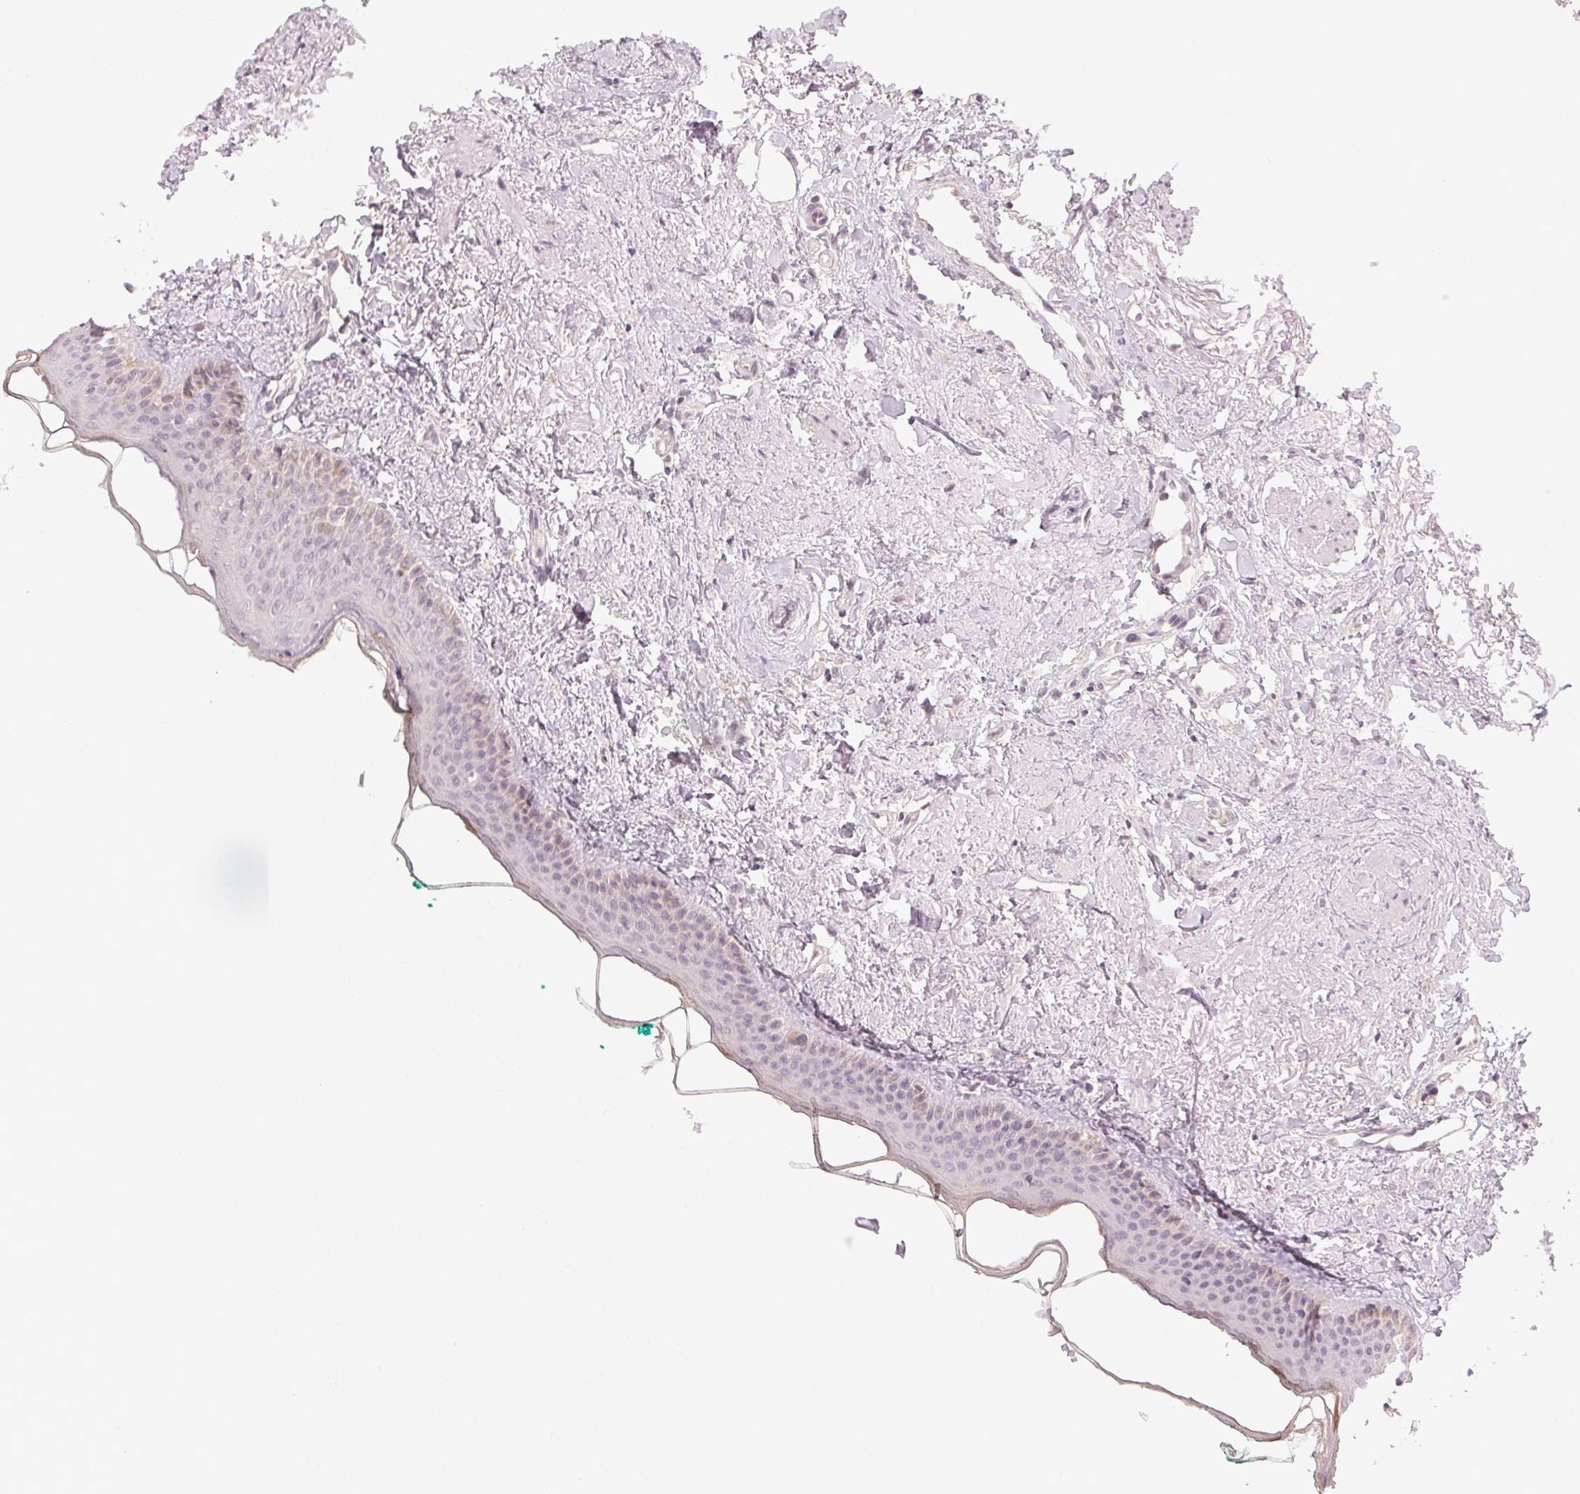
{"staining": {"intensity": "negative", "quantity": "none", "location": "none"}, "tissue": "oral mucosa", "cell_type": "Squamous epithelial cells", "image_type": "normal", "snomed": [{"axis": "morphology", "description": "Normal tissue, NOS"}, {"axis": "topography", "description": "Oral tissue"}], "caption": "Immunohistochemical staining of normal human oral mucosa demonstrates no significant staining in squamous epithelial cells. Brightfield microscopy of immunohistochemistry stained with DAB (3,3'-diaminobenzidine) (brown) and hematoxylin (blue), captured at high magnification.", "gene": "KPRP", "patient": {"sex": "female", "age": 70}}